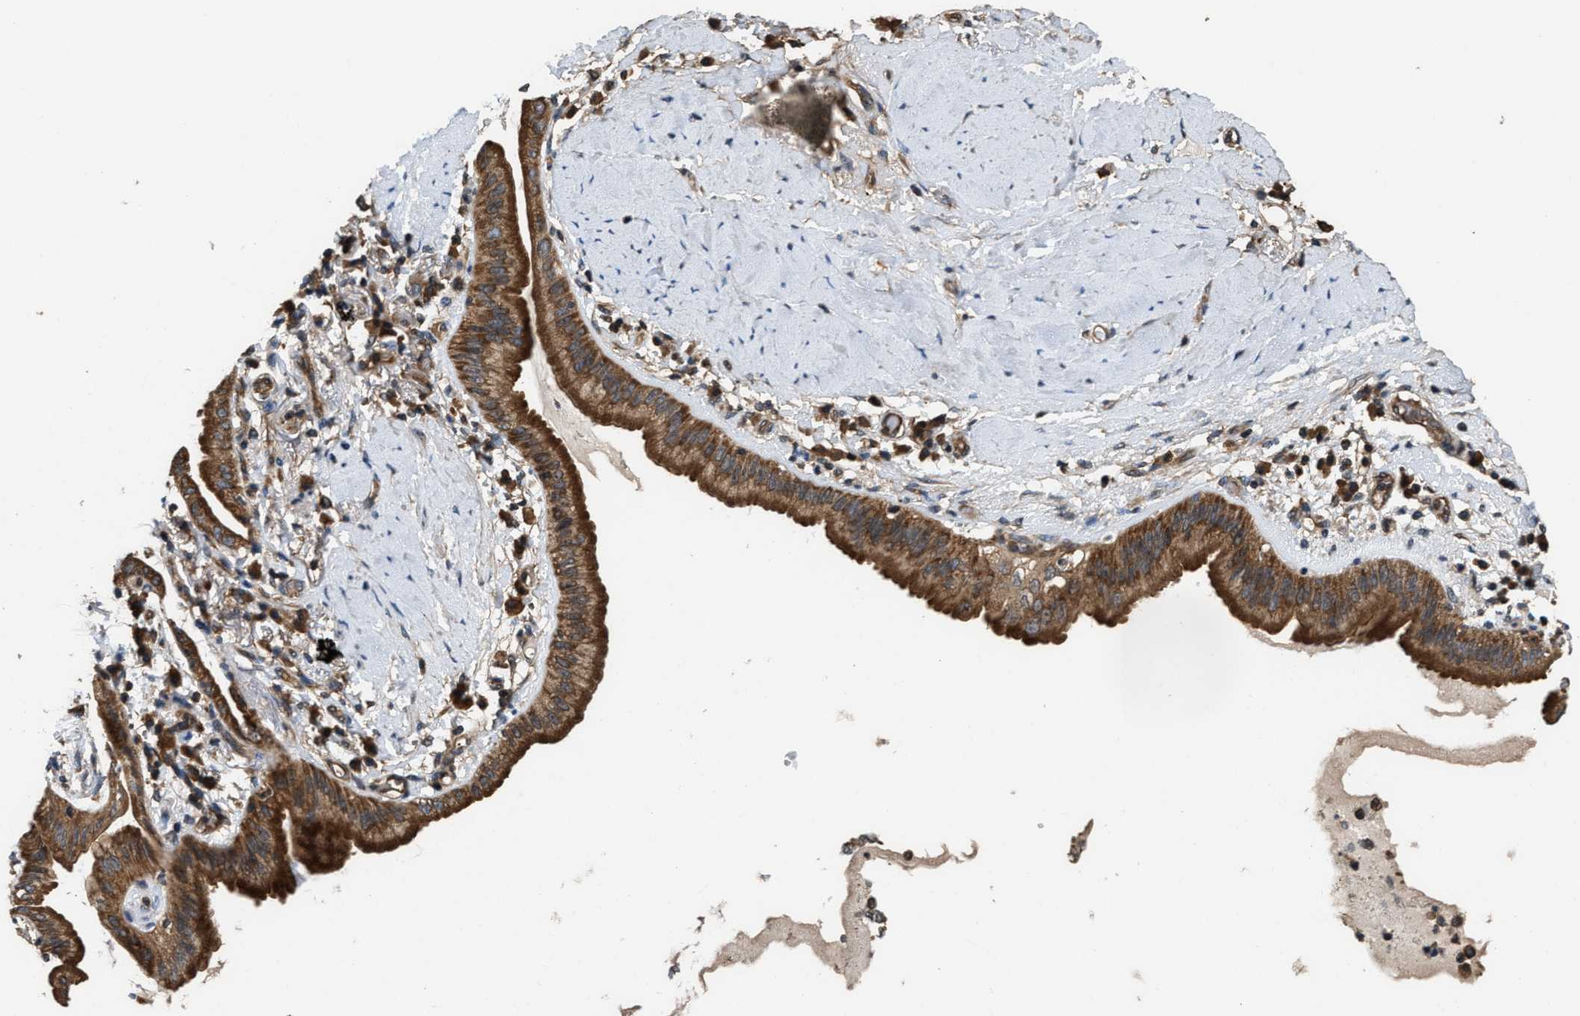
{"staining": {"intensity": "moderate", "quantity": ">75%", "location": "cytoplasmic/membranous"}, "tissue": "lung cancer", "cell_type": "Tumor cells", "image_type": "cancer", "snomed": [{"axis": "morphology", "description": "Normal tissue, NOS"}, {"axis": "morphology", "description": "Adenocarcinoma, NOS"}, {"axis": "topography", "description": "Bronchus"}, {"axis": "topography", "description": "Lung"}], "caption": "Lung adenocarcinoma stained with DAB immunohistochemistry displays medium levels of moderate cytoplasmic/membranous staining in approximately >75% of tumor cells. Using DAB (3,3'-diaminobenzidine) (brown) and hematoxylin (blue) stains, captured at high magnification using brightfield microscopy.", "gene": "DNAJC2", "patient": {"sex": "female", "age": 70}}